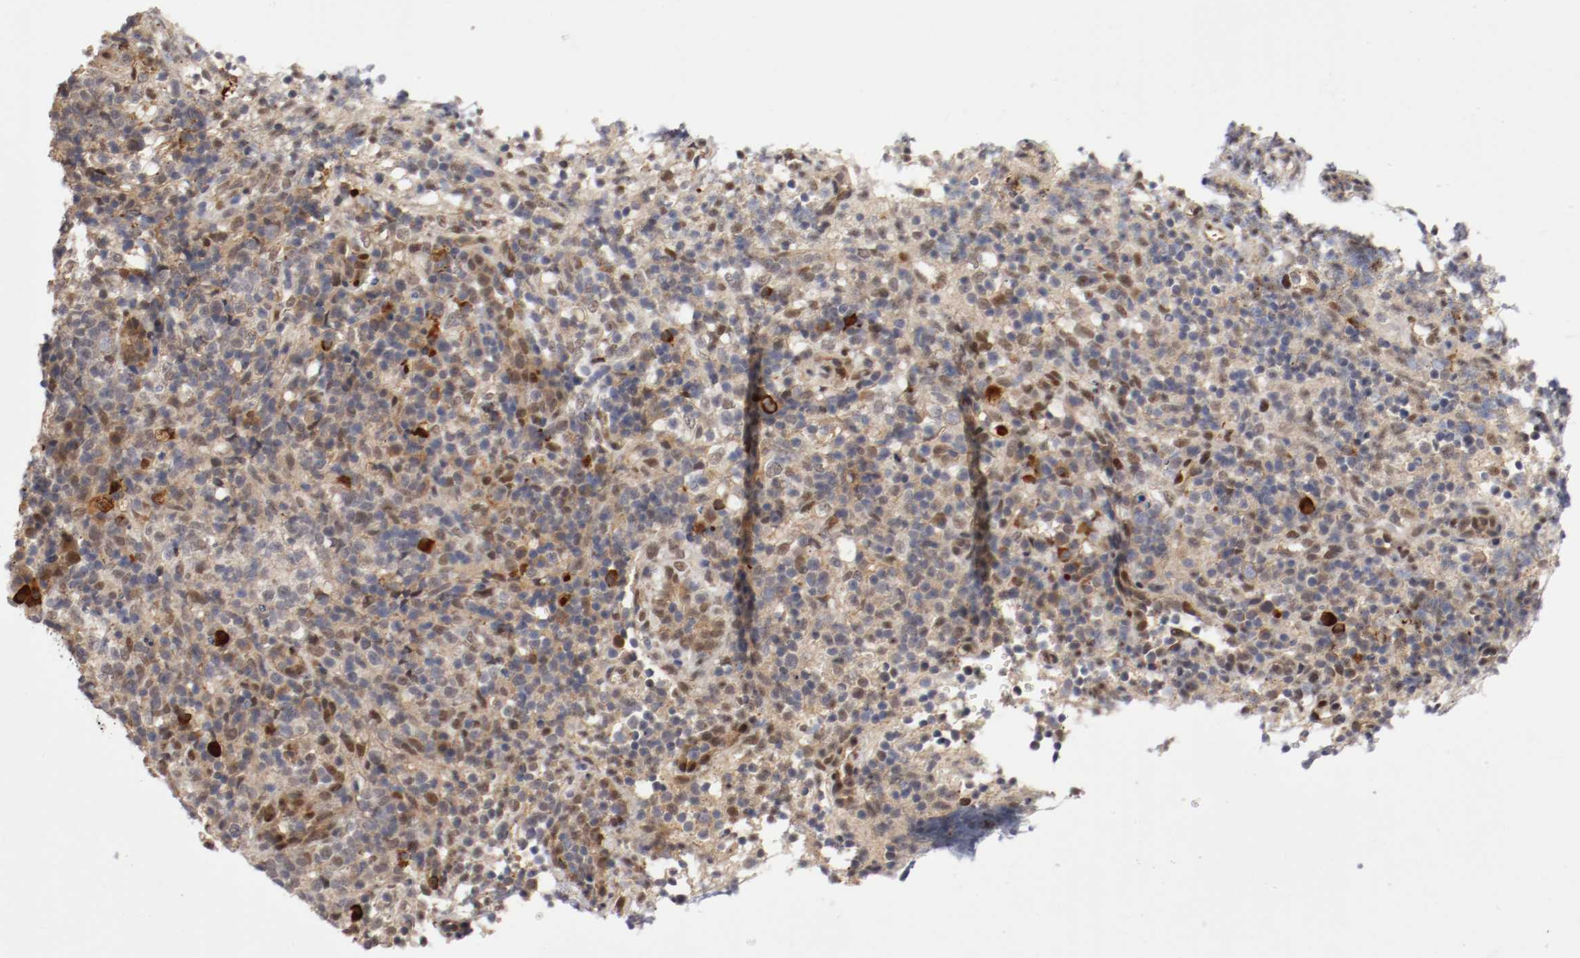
{"staining": {"intensity": "moderate", "quantity": "25%-75%", "location": "cytoplasmic/membranous,nuclear"}, "tissue": "lymphoma", "cell_type": "Tumor cells", "image_type": "cancer", "snomed": [{"axis": "morphology", "description": "Malignant lymphoma, non-Hodgkin's type, High grade"}, {"axis": "topography", "description": "Lymph node"}], "caption": "This micrograph reveals IHC staining of human malignant lymphoma, non-Hodgkin's type (high-grade), with medium moderate cytoplasmic/membranous and nuclear expression in approximately 25%-75% of tumor cells.", "gene": "DNMT3B", "patient": {"sex": "female", "age": 76}}